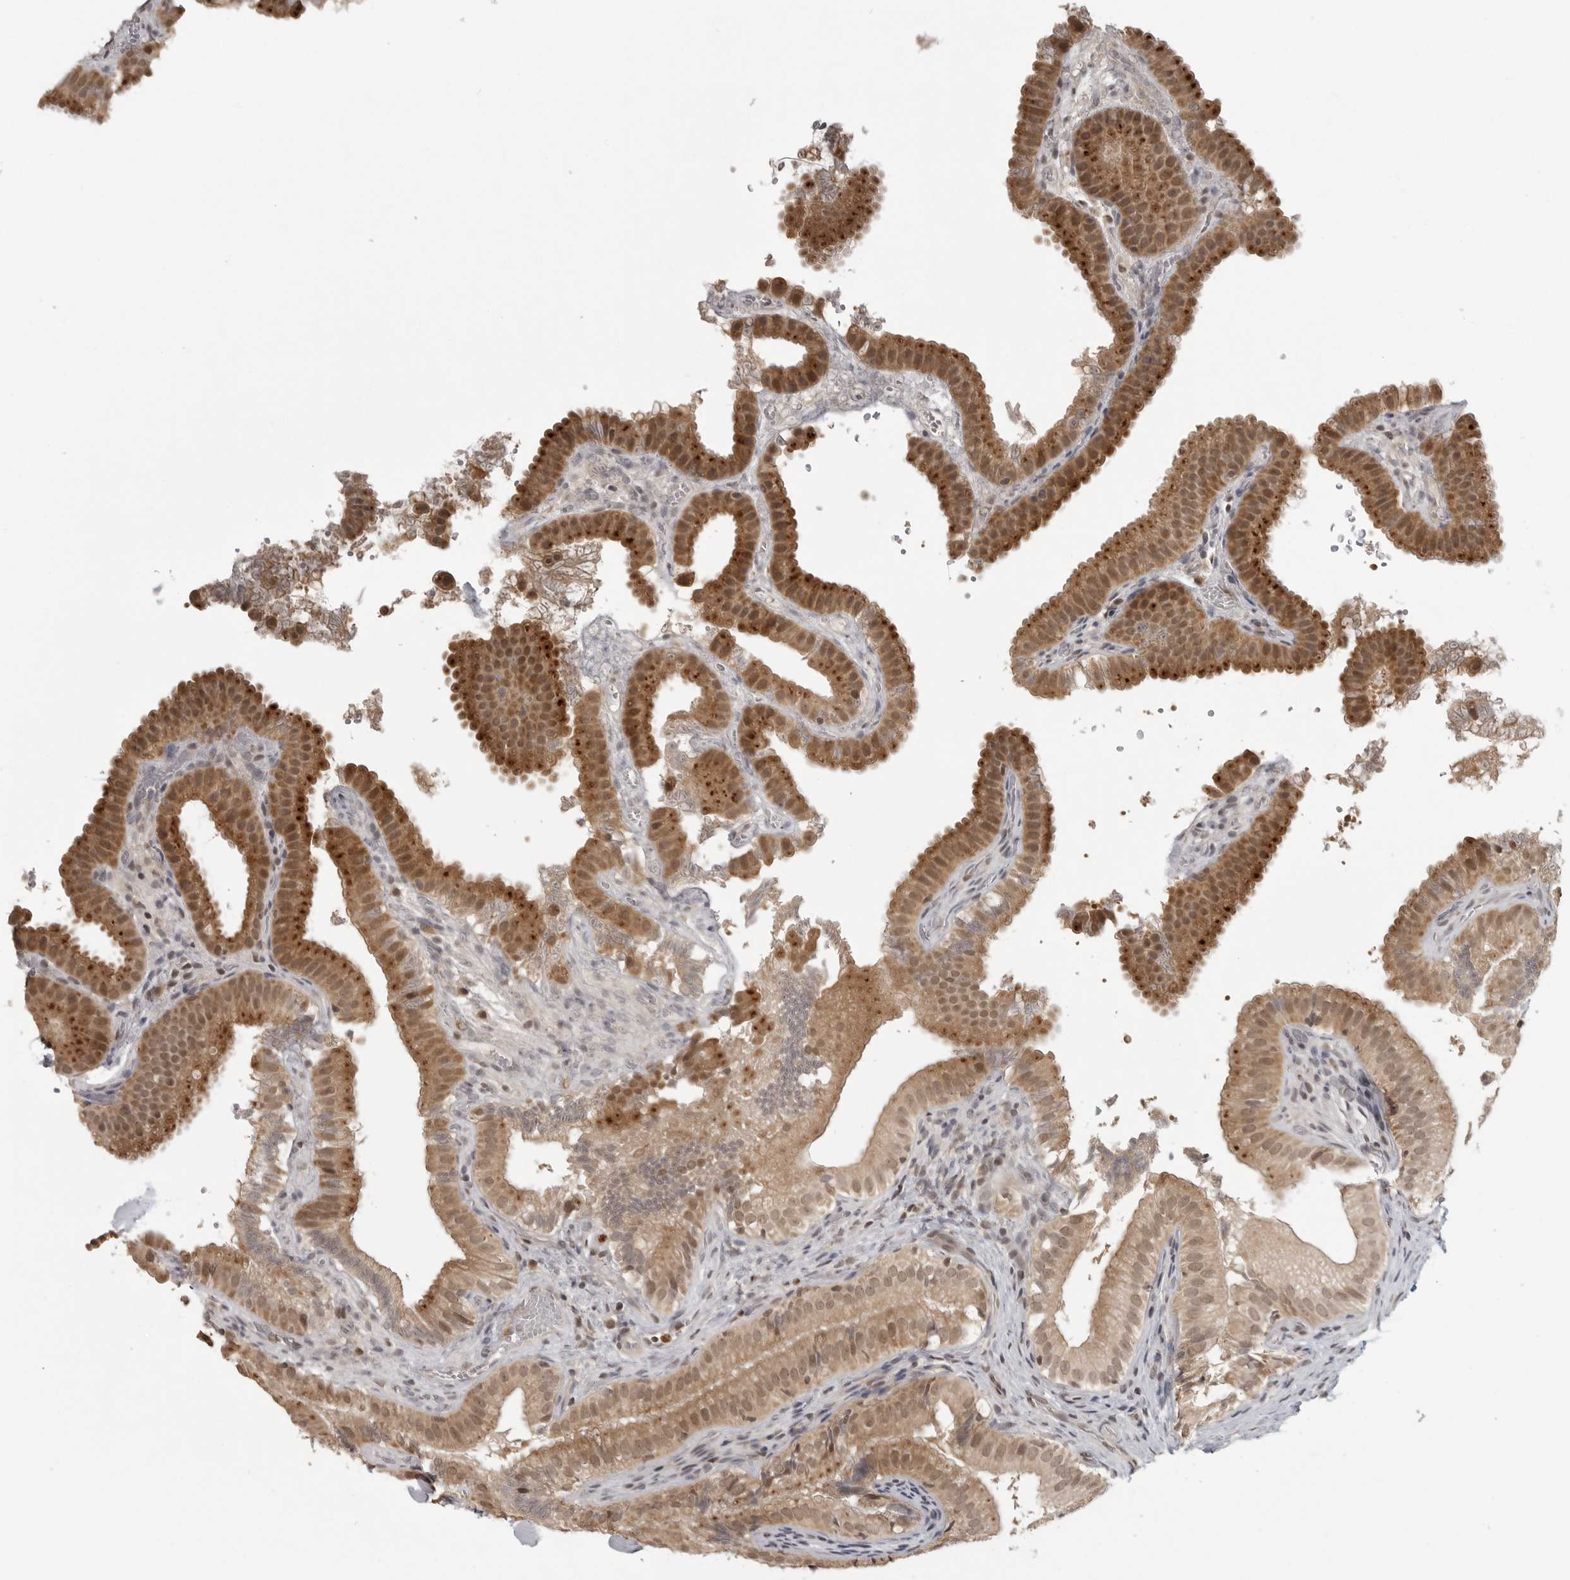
{"staining": {"intensity": "moderate", "quantity": ">75%", "location": "cytoplasmic/membranous,nuclear"}, "tissue": "gallbladder", "cell_type": "Glandular cells", "image_type": "normal", "snomed": [{"axis": "morphology", "description": "Normal tissue, NOS"}, {"axis": "topography", "description": "Gallbladder"}], "caption": "A medium amount of moderate cytoplasmic/membranous,nuclear staining is present in approximately >75% of glandular cells in unremarkable gallbladder.", "gene": "PEG3", "patient": {"sex": "female", "age": 30}}